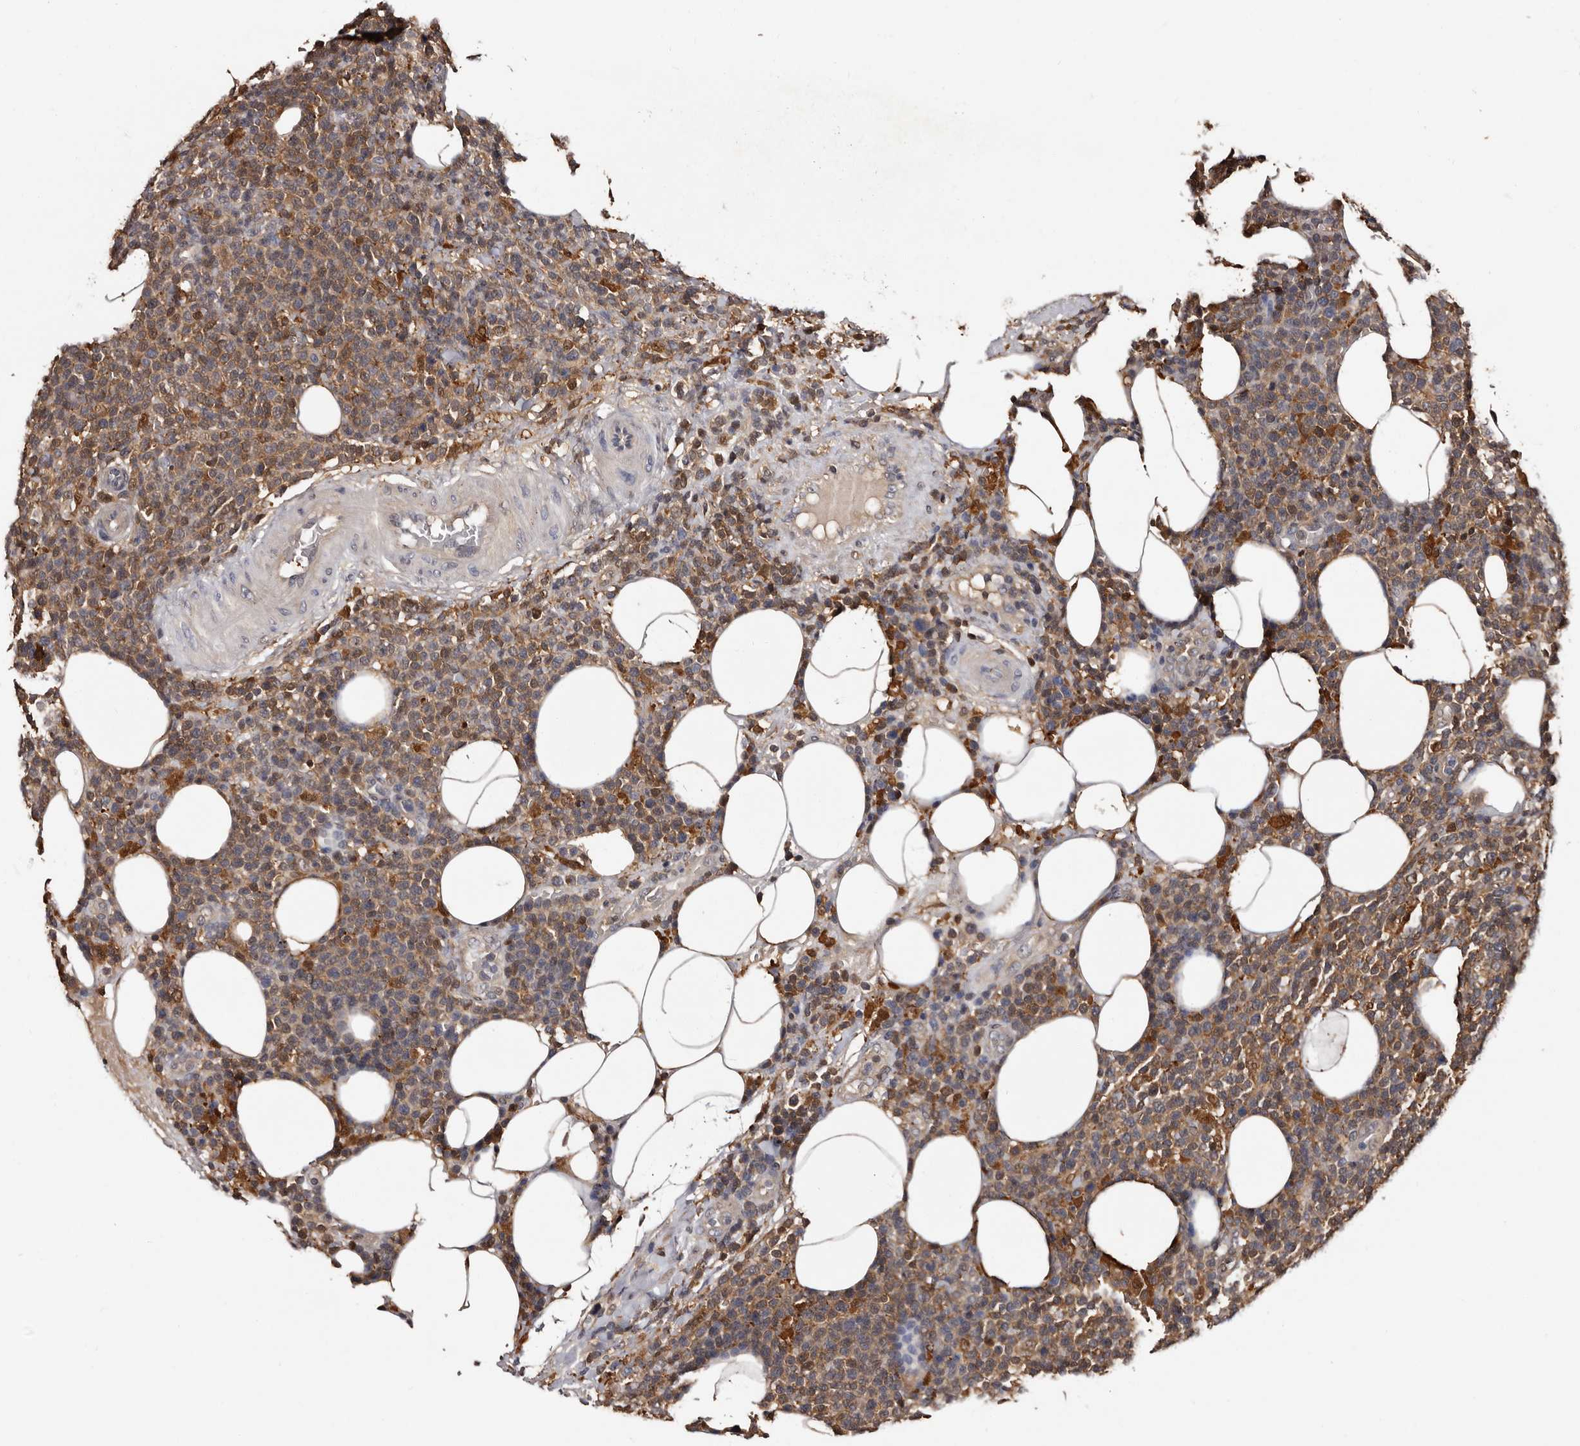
{"staining": {"intensity": "moderate", "quantity": "25%-75%", "location": "cytoplasmic/membranous"}, "tissue": "lymphoma", "cell_type": "Tumor cells", "image_type": "cancer", "snomed": [{"axis": "morphology", "description": "Malignant lymphoma, non-Hodgkin's type, High grade"}, {"axis": "topography", "description": "Lymph node"}], "caption": "Lymphoma was stained to show a protein in brown. There is medium levels of moderate cytoplasmic/membranous positivity in about 25%-75% of tumor cells.", "gene": "DNPH1", "patient": {"sex": "male", "age": 61}}